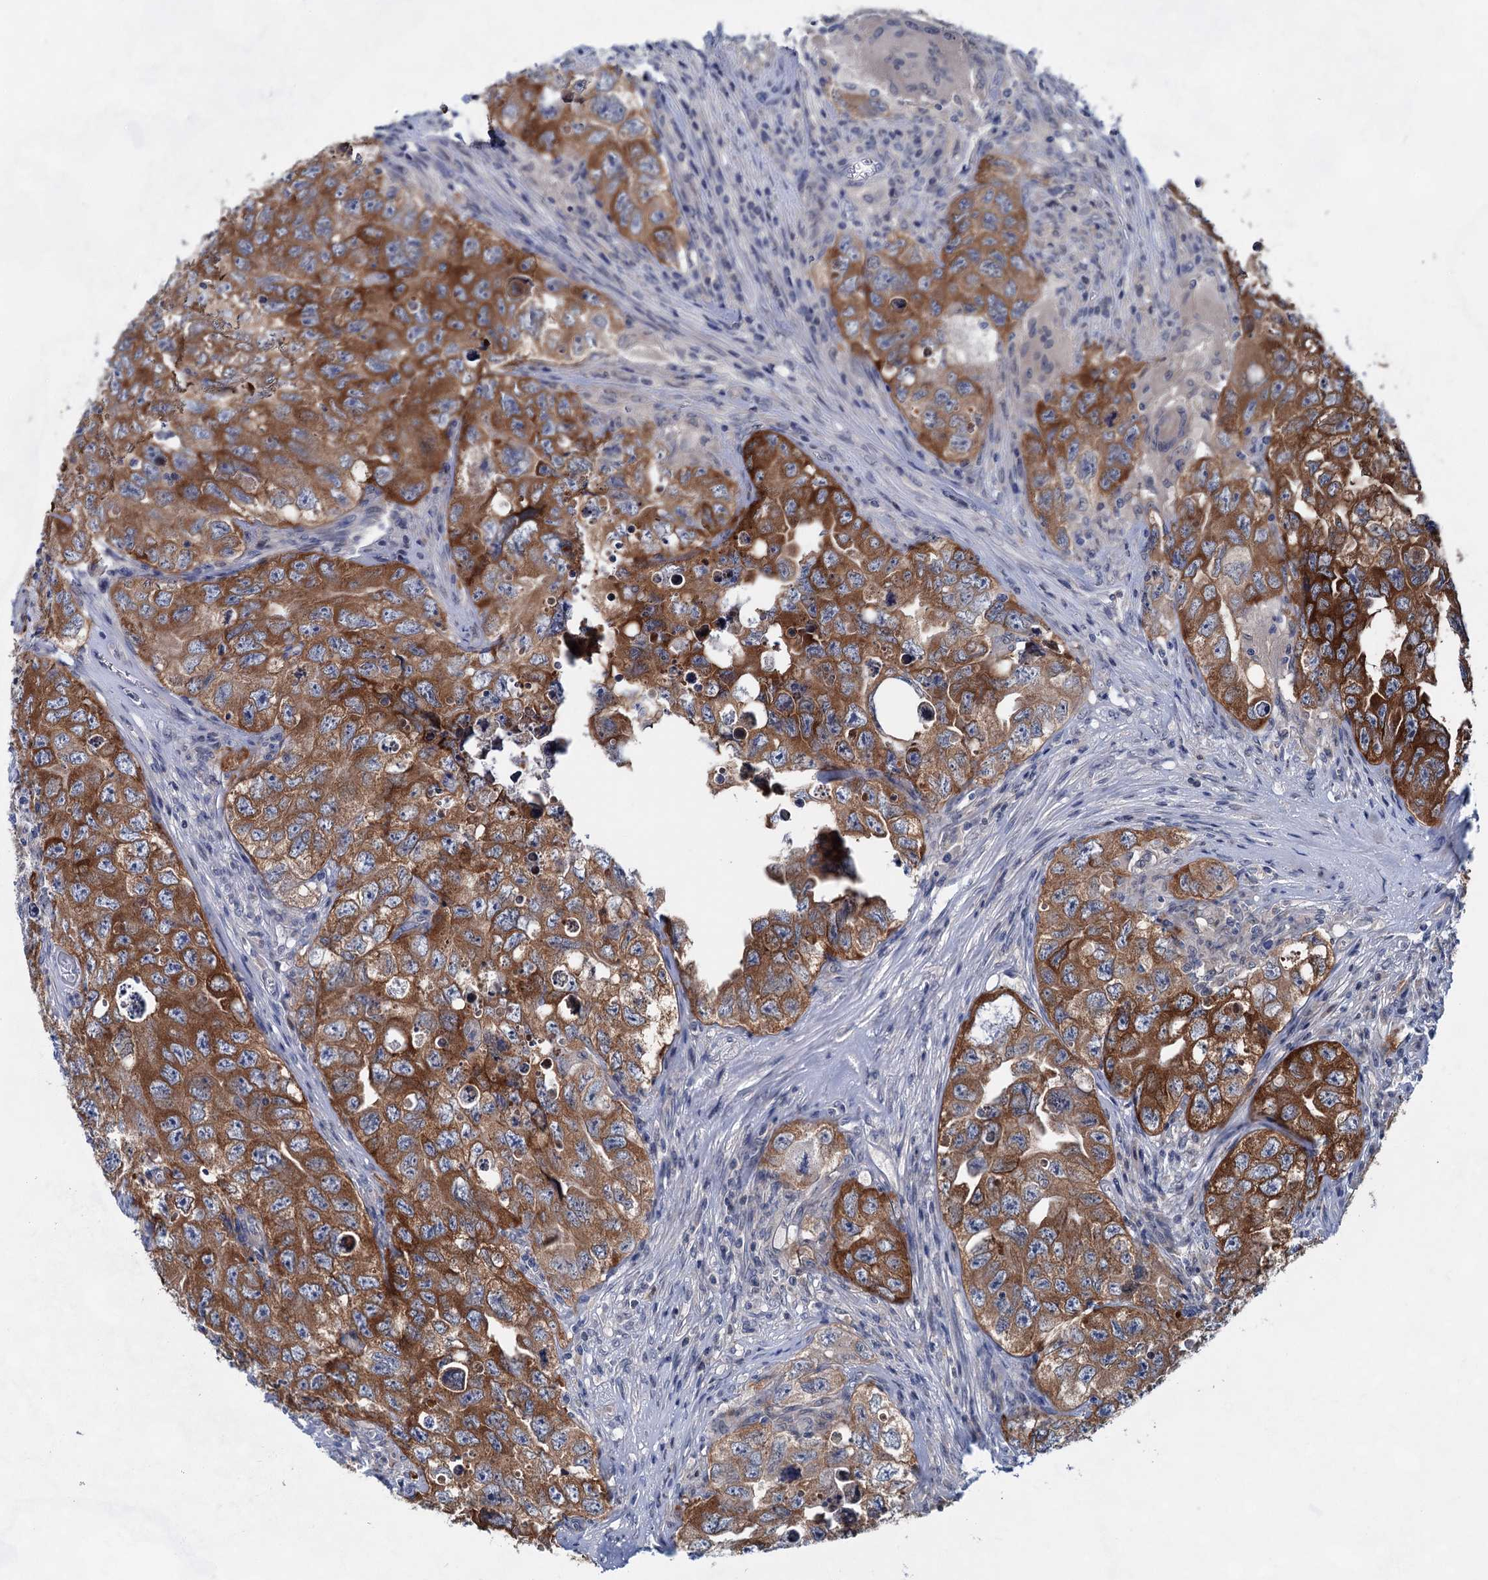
{"staining": {"intensity": "strong", "quantity": ">75%", "location": "cytoplasmic/membranous"}, "tissue": "testis cancer", "cell_type": "Tumor cells", "image_type": "cancer", "snomed": [{"axis": "morphology", "description": "Seminoma, NOS"}, {"axis": "morphology", "description": "Carcinoma, Embryonal, NOS"}, {"axis": "topography", "description": "Testis"}], "caption": "Immunohistochemistry (IHC) micrograph of testis seminoma stained for a protein (brown), which displays high levels of strong cytoplasmic/membranous expression in approximately >75% of tumor cells.", "gene": "MORN3", "patient": {"sex": "male", "age": 43}}